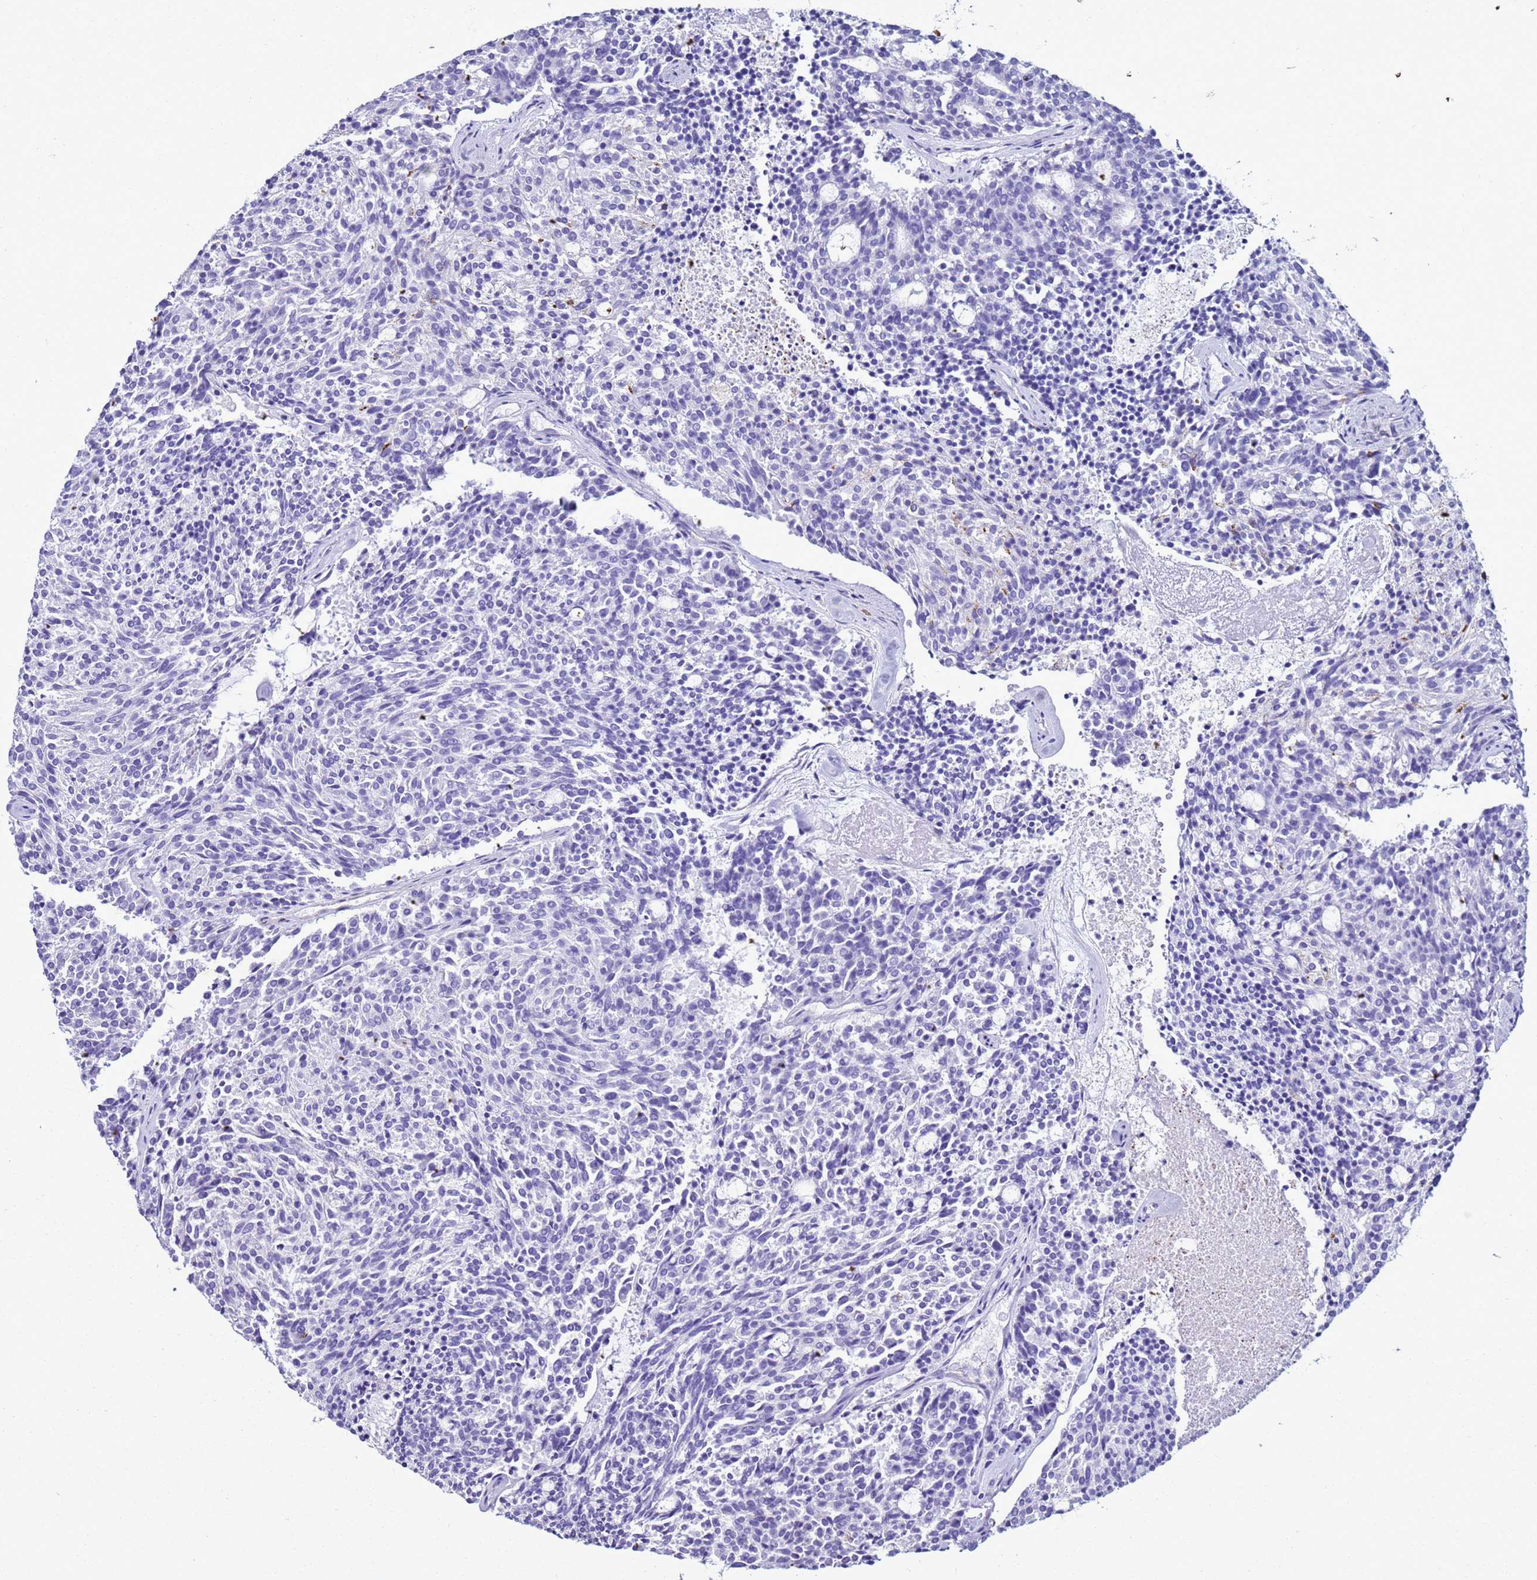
{"staining": {"intensity": "negative", "quantity": "none", "location": "none"}, "tissue": "carcinoid", "cell_type": "Tumor cells", "image_type": "cancer", "snomed": [{"axis": "morphology", "description": "Carcinoid, malignant, NOS"}, {"axis": "topography", "description": "Pancreas"}], "caption": "This is a image of immunohistochemistry staining of carcinoid (malignant), which shows no expression in tumor cells. The staining was performed using DAB (3,3'-diaminobenzidine) to visualize the protein expression in brown, while the nuclei were stained in blue with hematoxylin (Magnification: 20x).", "gene": "LCMT1", "patient": {"sex": "female", "age": 54}}